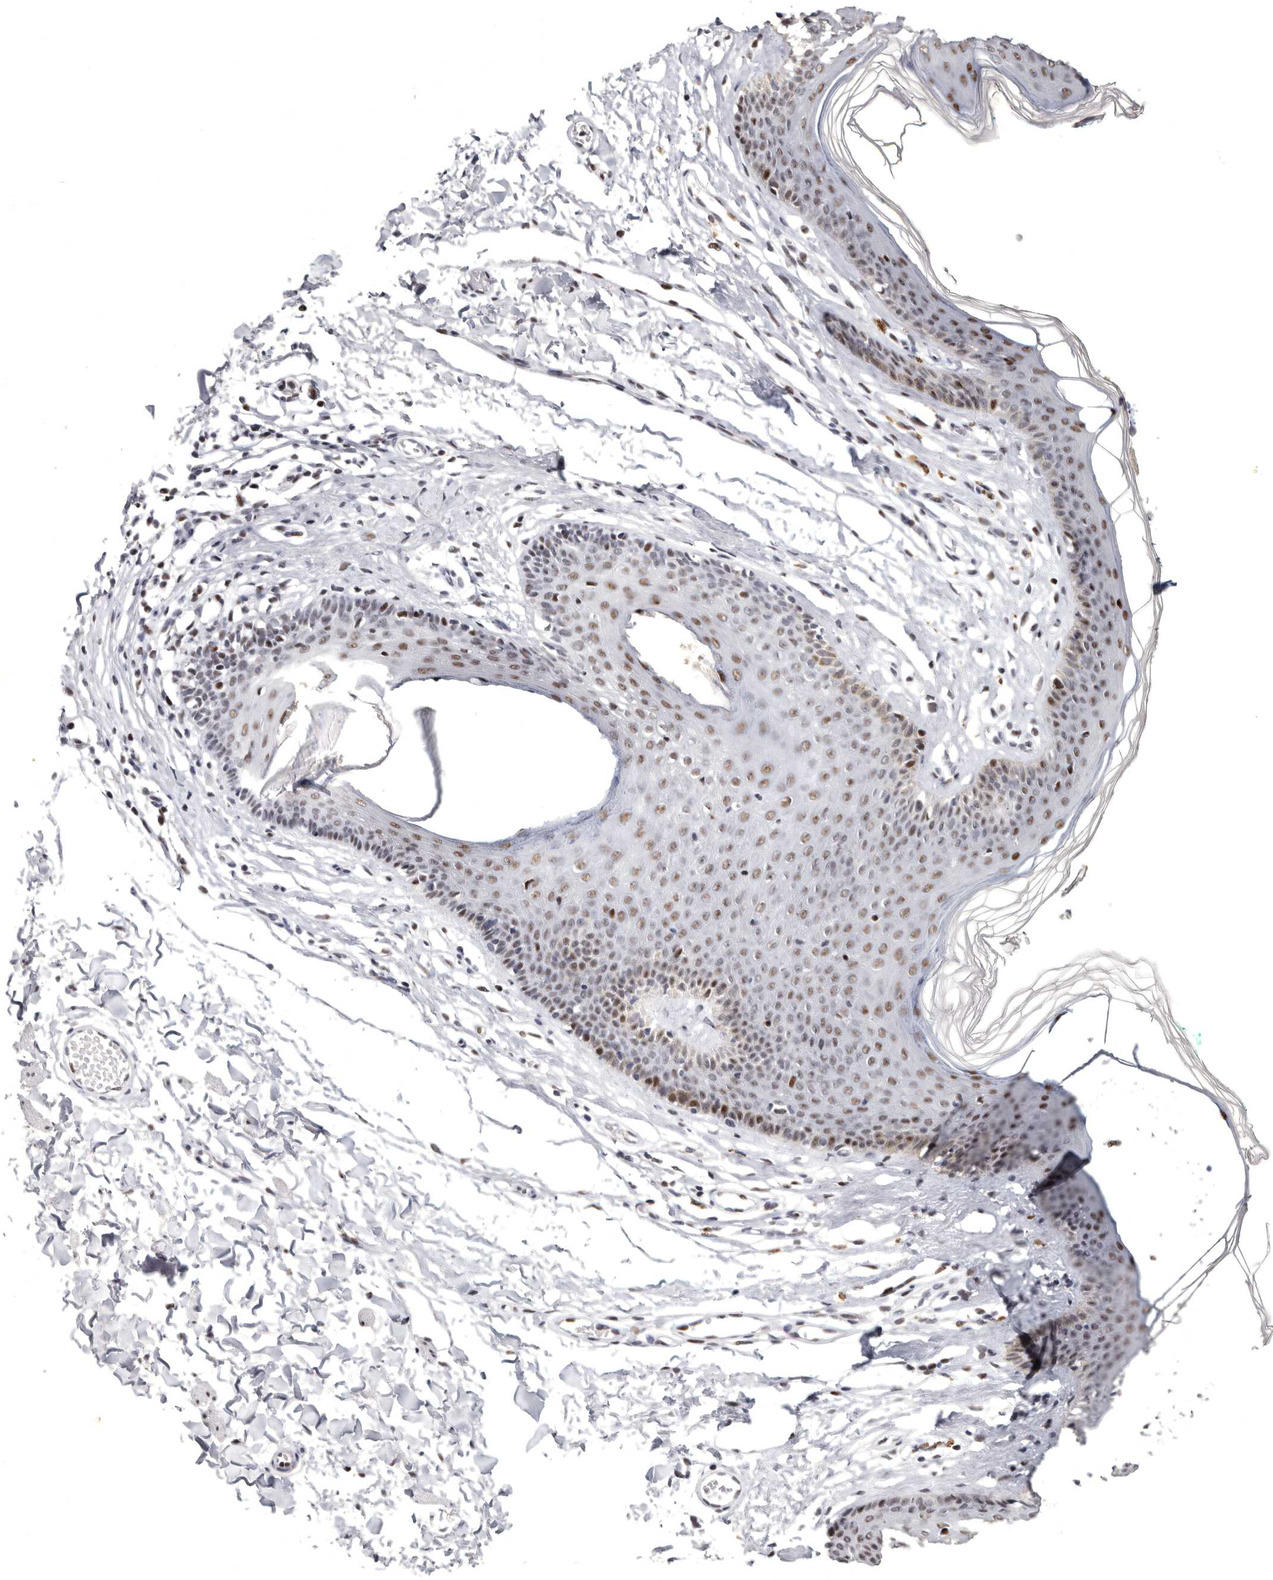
{"staining": {"intensity": "strong", "quantity": "25%-75%", "location": "nuclear"}, "tissue": "skin", "cell_type": "Epidermal cells", "image_type": "normal", "snomed": [{"axis": "morphology", "description": "Normal tissue, NOS"}, {"axis": "morphology", "description": "Squamous cell carcinoma, NOS"}, {"axis": "topography", "description": "Vulva"}], "caption": "This image exhibits immunohistochemistry staining of benign human skin, with high strong nuclear expression in approximately 25%-75% of epidermal cells.", "gene": "WRAP73", "patient": {"sex": "female", "age": 85}}